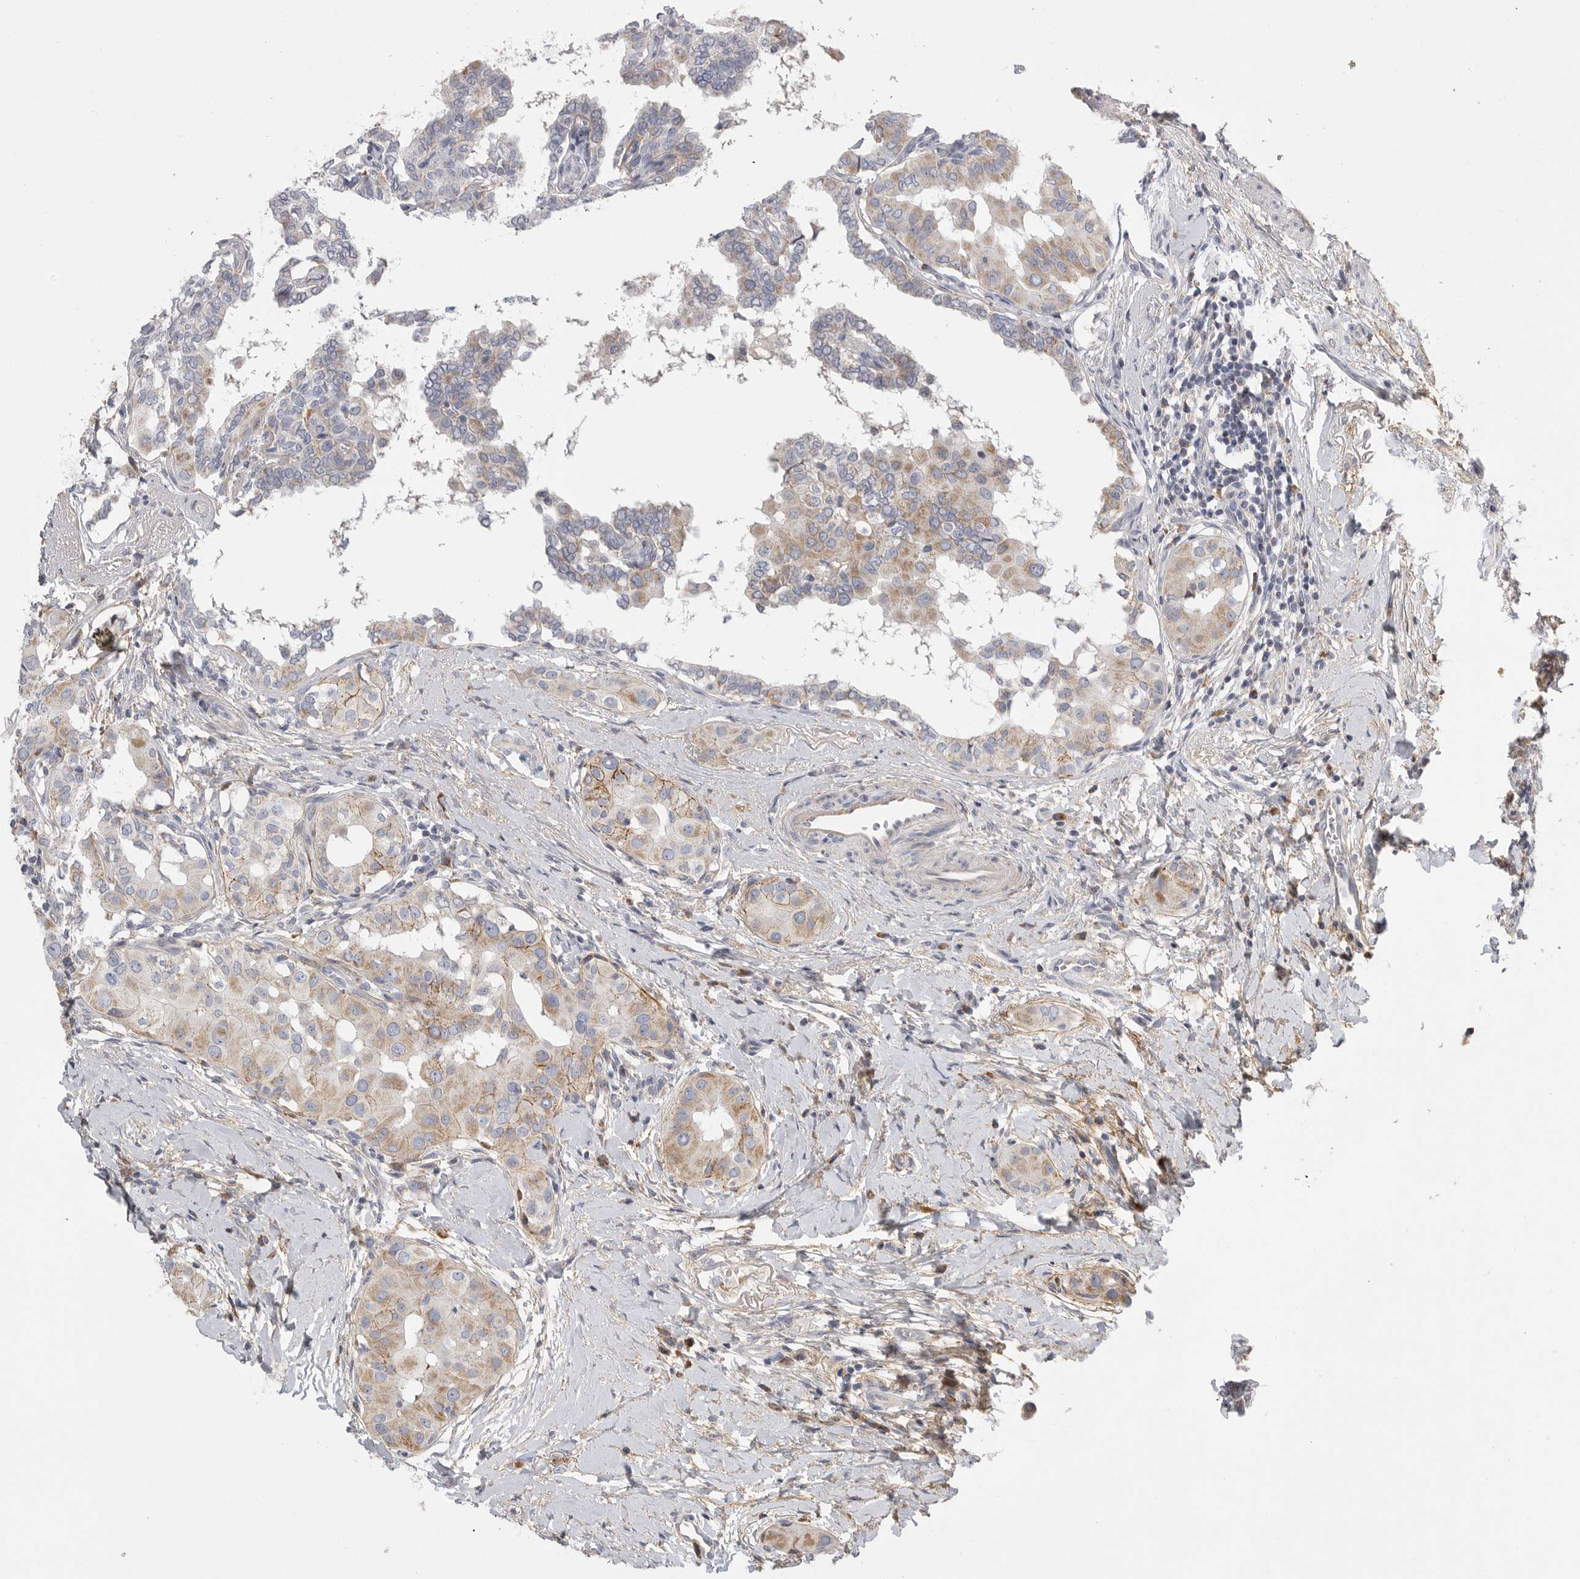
{"staining": {"intensity": "moderate", "quantity": ">75%", "location": "cytoplasmic/membranous"}, "tissue": "thyroid cancer", "cell_type": "Tumor cells", "image_type": "cancer", "snomed": [{"axis": "morphology", "description": "Papillary adenocarcinoma, NOS"}, {"axis": "topography", "description": "Thyroid gland"}], "caption": "A micrograph of human thyroid papillary adenocarcinoma stained for a protein reveals moderate cytoplasmic/membranous brown staining in tumor cells.", "gene": "SDC3", "patient": {"sex": "male", "age": 33}}